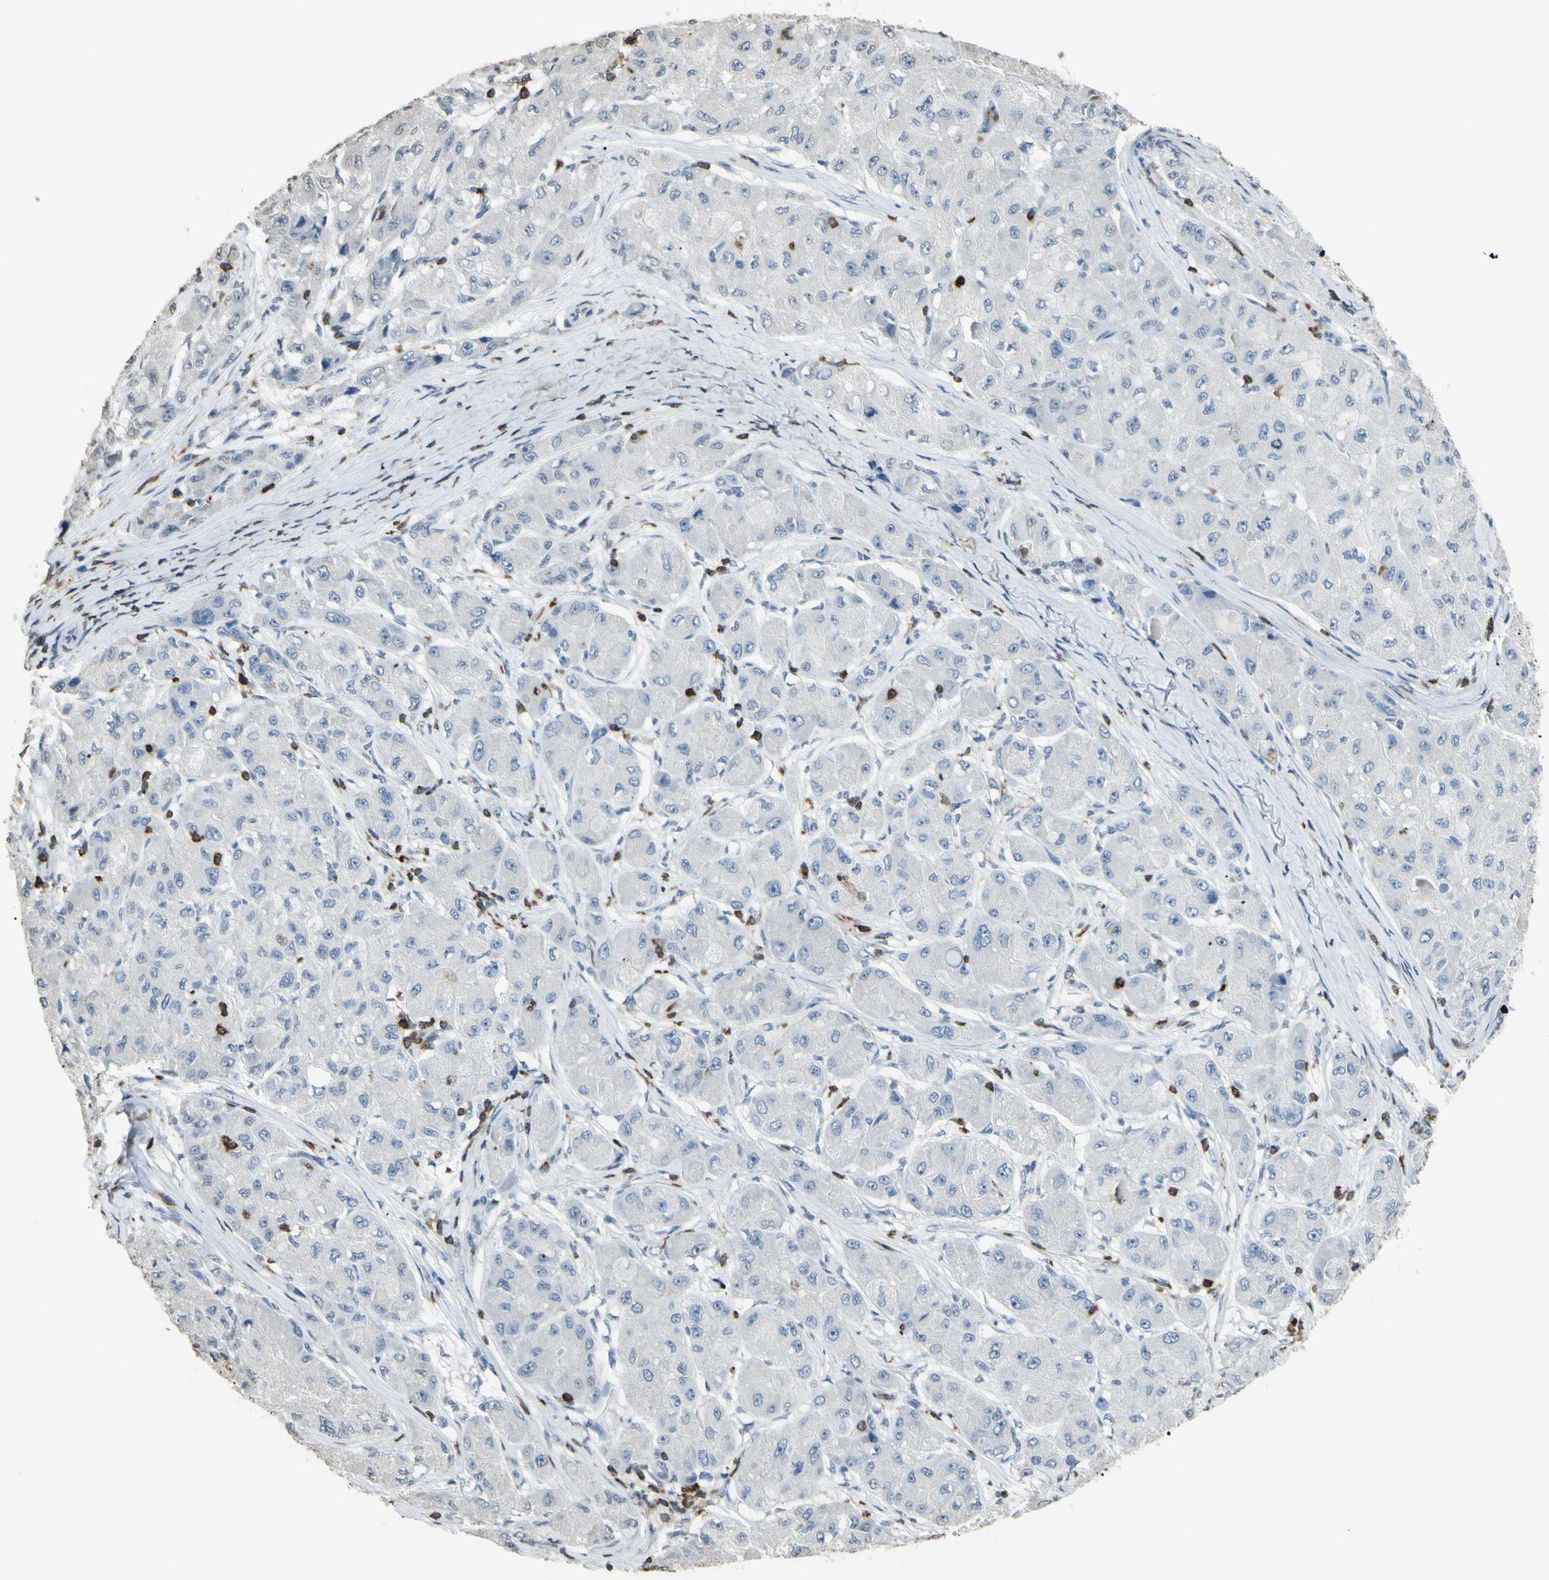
{"staining": {"intensity": "negative", "quantity": "none", "location": "none"}, "tissue": "liver cancer", "cell_type": "Tumor cells", "image_type": "cancer", "snomed": [{"axis": "morphology", "description": "Carcinoma, Hepatocellular, NOS"}, {"axis": "topography", "description": "Liver"}], "caption": "This is a image of immunohistochemistry staining of liver cancer (hepatocellular carcinoma), which shows no expression in tumor cells.", "gene": "PSTPIP1", "patient": {"sex": "male", "age": 80}}